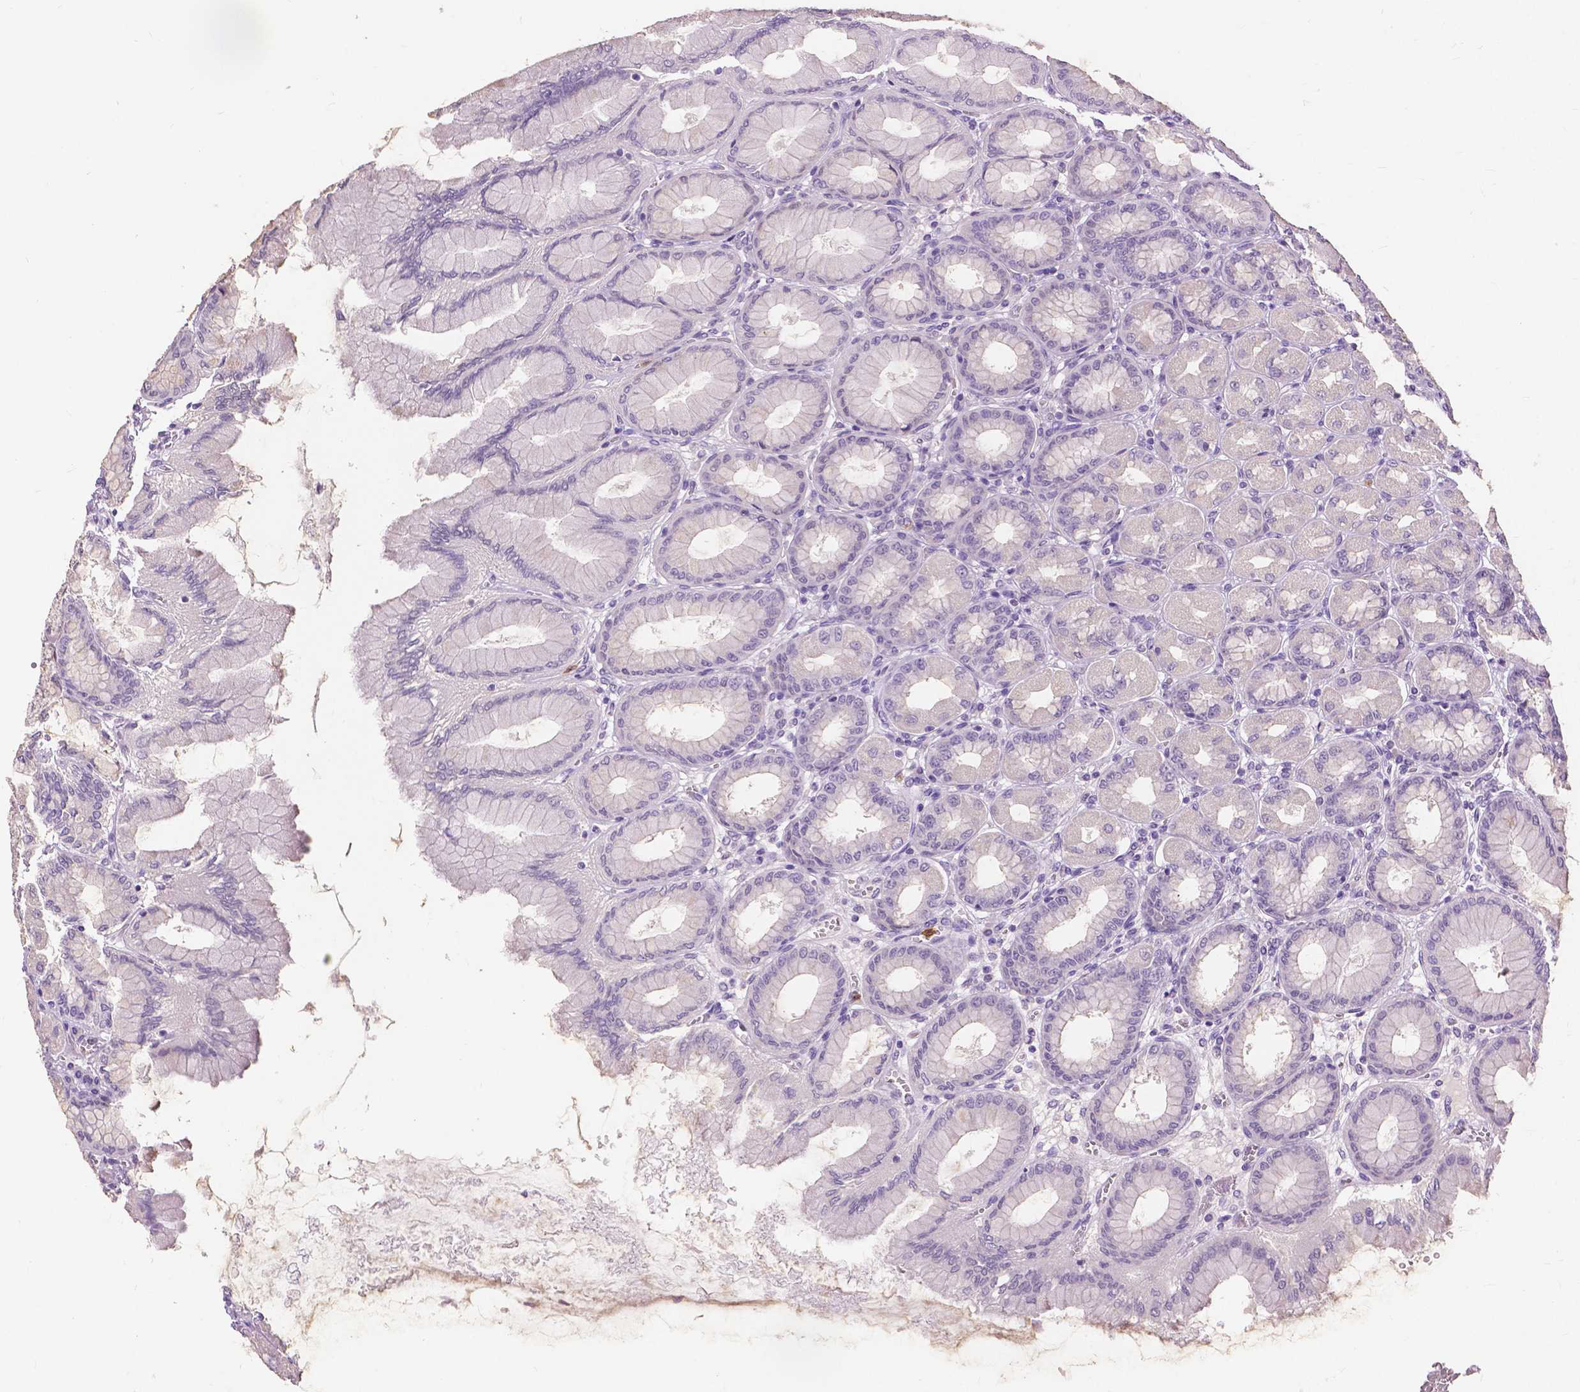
{"staining": {"intensity": "negative", "quantity": "none", "location": "none"}, "tissue": "stomach", "cell_type": "Glandular cells", "image_type": "normal", "snomed": [{"axis": "morphology", "description": "Normal tissue, NOS"}, {"axis": "topography", "description": "Stomach, upper"}], "caption": "The IHC histopathology image has no significant positivity in glandular cells of stomach. Nuclei are stained in blue.", "gene": "CXCR2", "patient": {"sex": "female", "age": 56}}